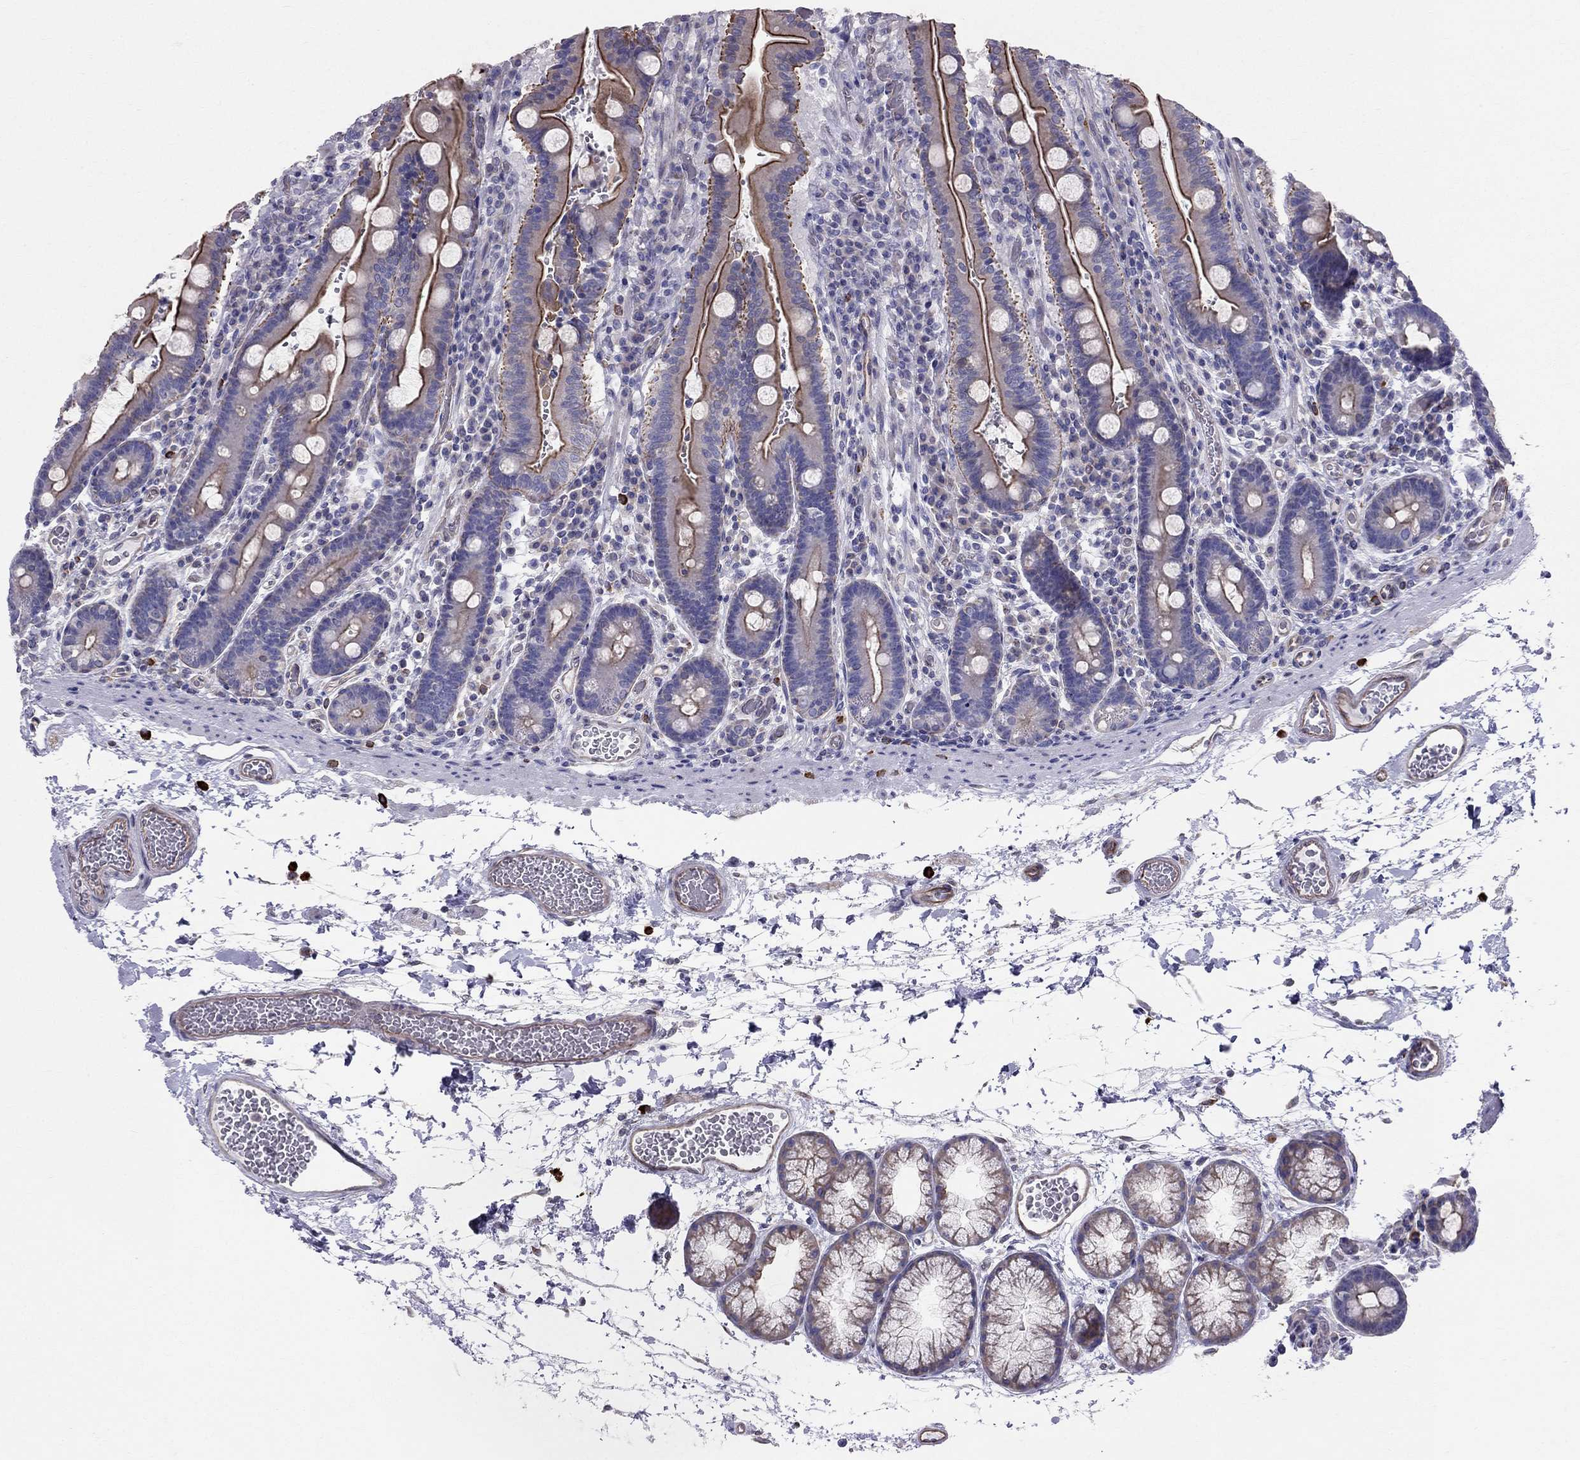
{"staining": {"intensity": "strong", "quantity": "25%-75%", "location": "cytoplasmic/membranous"}, "tissue": "duodenum", "cell_type": "Glandular cells", "image_type": "normal", "snomed": [{"axis": "morphology", "description": "Normal tissue, NOS"}, {"axis": "topography", "description": "Duodenum"}], "caption": "Unremarkable duodenum was stained to show a protein in brown. There is high levels of strong cytoplasmic/membranous expression in approximately 25%-75% of glandular cells.", "gene": "ENOX1", "patient": {"sex": "female", "age": 62}}